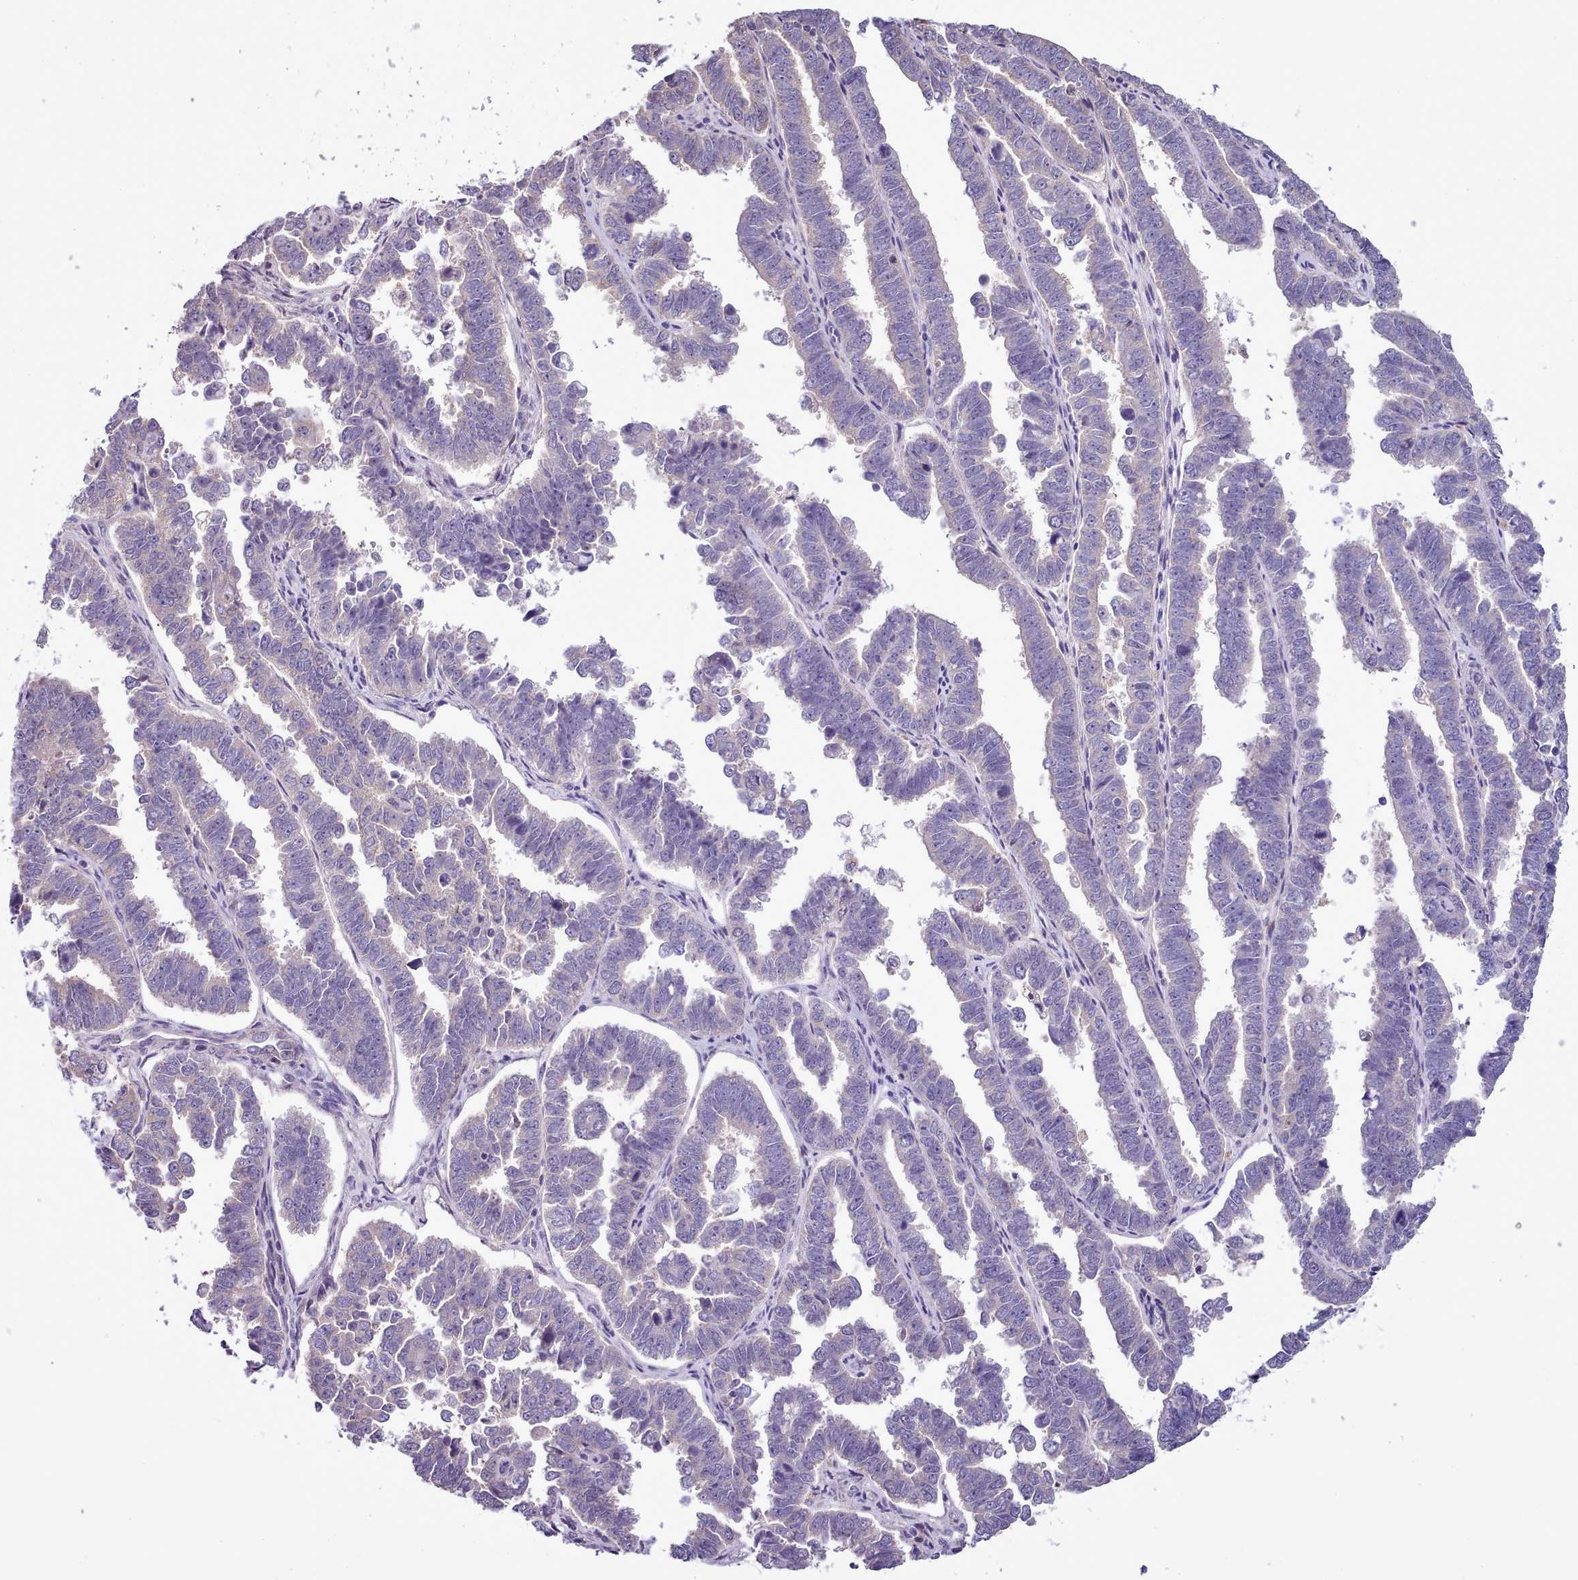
{"staining": {"intensity": "negative", "quantity": "none", "location": "none"}, "tissue": "endometrial cancer", "cell_type": "Tumor cells", "image_type": "cancer", "snomed": [{"axis": "morphology", "description": "Adenocarcinoma, NOS"}, {"axis": "topography", "description": "Endometrium"}], "caption": "This is an immunohistochemistry photomicrograph of endometrial adenocarcinoma. There is no staining in tumor cells.", "gene": "SETX", "patient": {"sex": "female", "age": 75}}